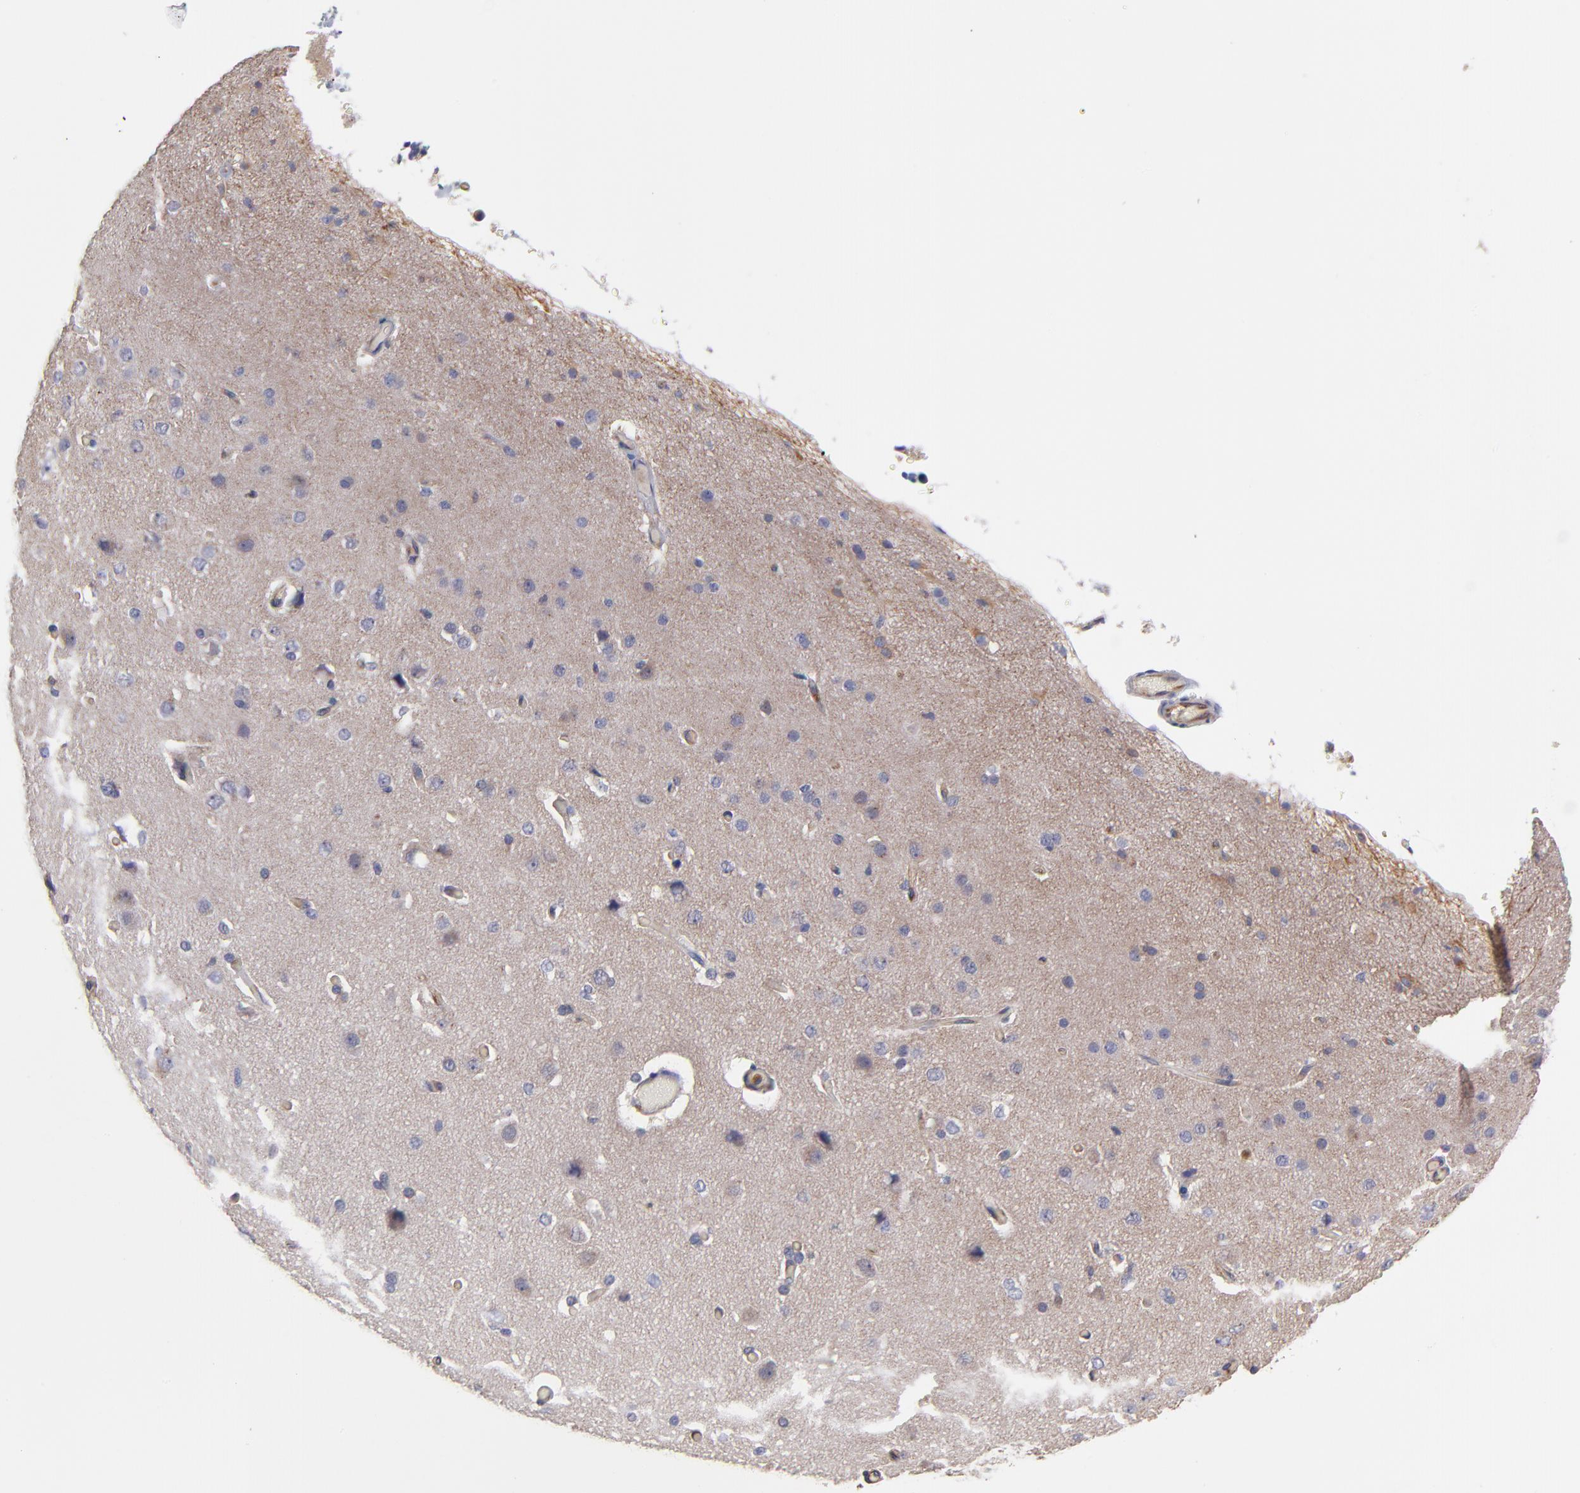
{"staining": {"intensity": "moderate", "quantity": ">75%", "location": "cytoplasmic/membranous"}, "tissue": "cerebral cortex", "cell_type": "Endothelial cells", "image_type": "normal", "snomed": [{"axis": "morphology", "description": "Normal tissue, NOS"}, {"axis": "morphology", "description": "Glioma, malignant, High grade"}, {"axis": "topography", "description": "Cerebral cortex"}], "caption": "High-power microscopy captured an immunohistochemistry (IHC) image of benign cerebral cortex, revealing moderate cytoplasmic/membranous staining in approximately >75% of endothelial cells. The protein of interest is stained brown, and the nuclei are stained in blue (DAB IHC with brightfield microscopy, high magnification).", "gene": "ASB7", "patient": {"sex": "male", "age": 77}}